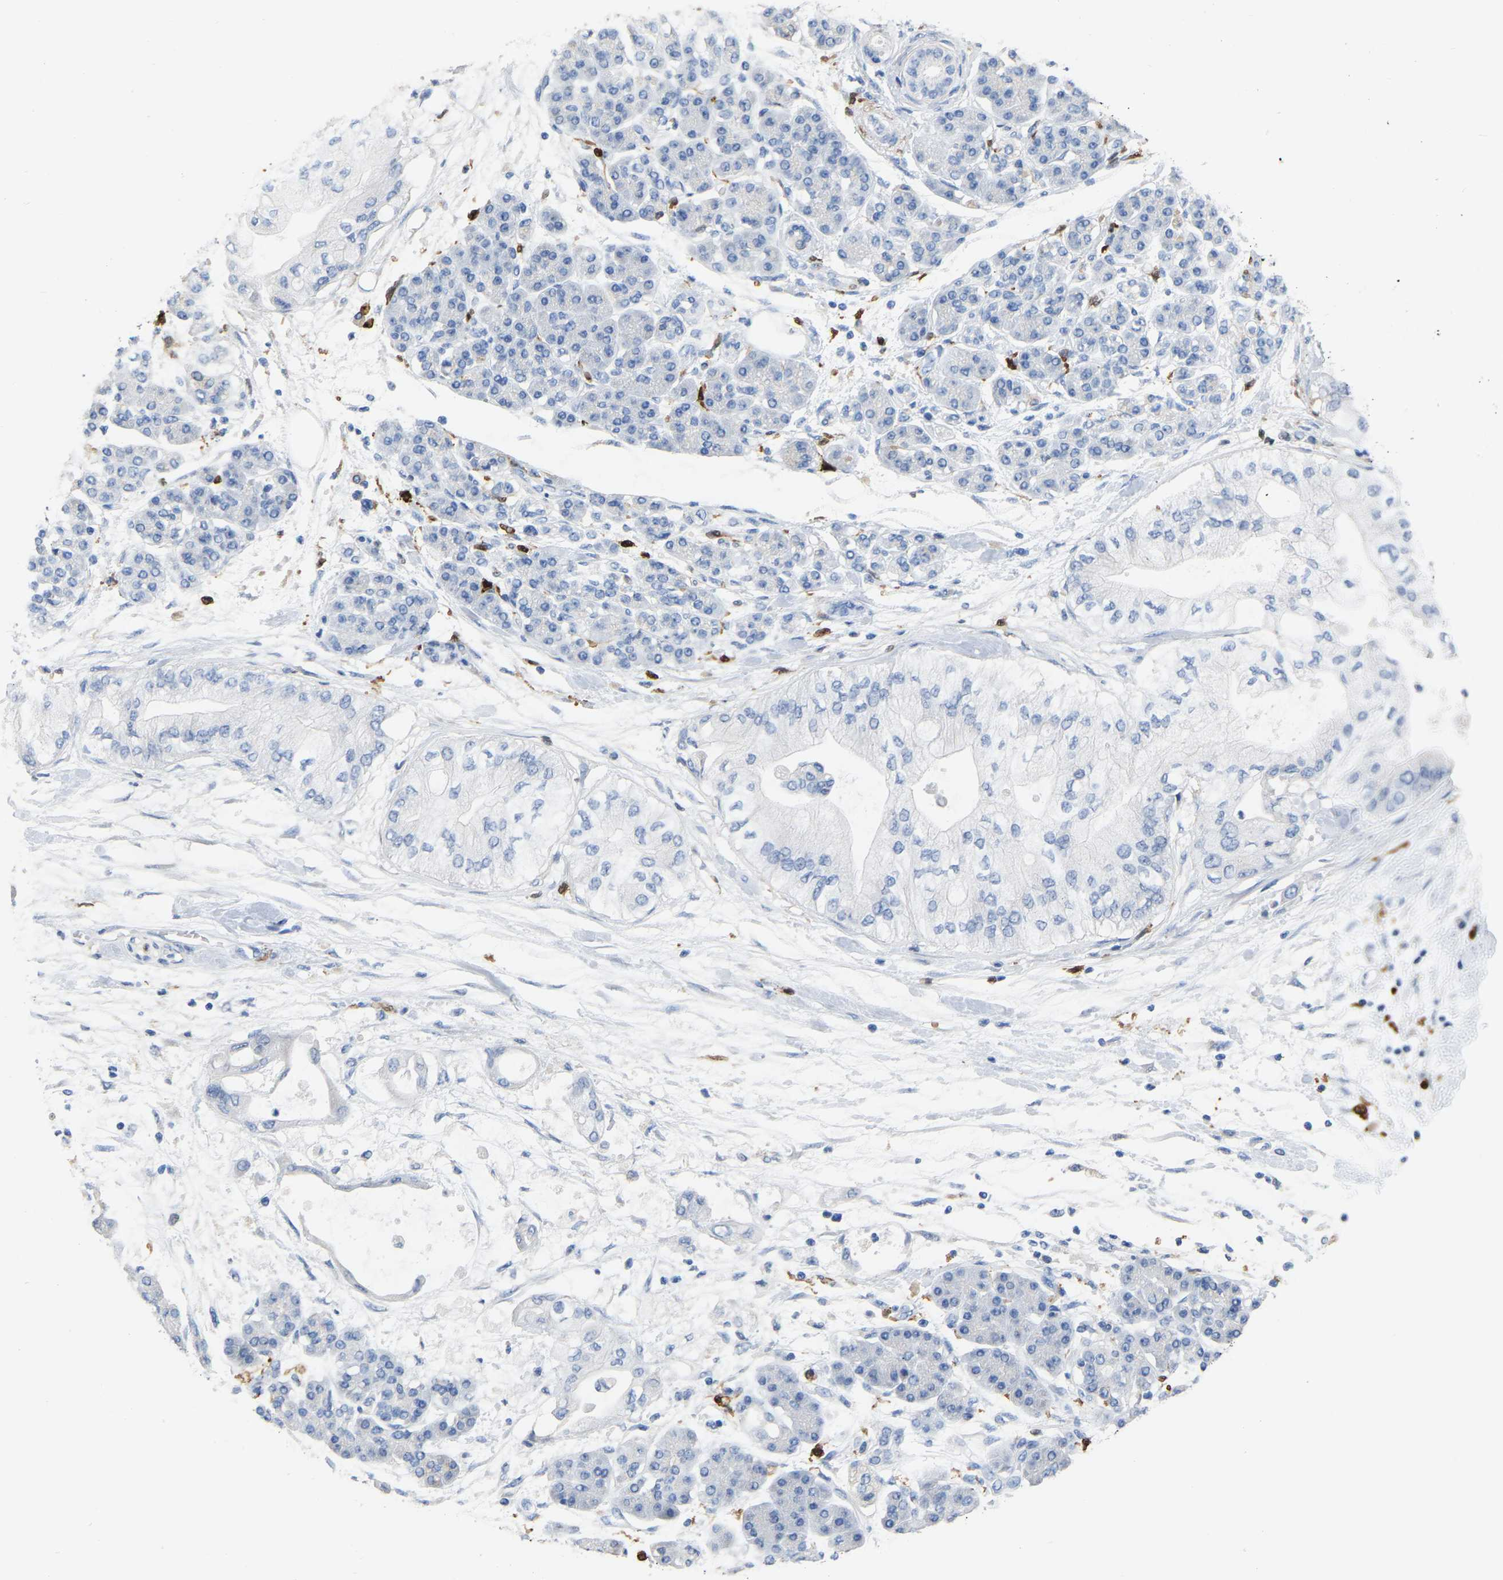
{"staining": {"intensity": "negative", "quantity": "none", "location": "none"}, "tissue": "pancreatic cancer", "cell_type": "Tumor cells", "image_type": "cancer", "snomed": [{"axis": "morphology", "description": "Adenocarcinoma, NOS"}, {"axis": "morphology", "description": "Adenocarcinoma, metastatic, NOS"}, {"axis": "topography", "description": "Lymph node"}, {"axis": "topography", "description": "Pancreas"}, {"axis": "topography", "description": "Duodenum"}], "caption": "Tumor cells show no significant protein expression in pancreatic cancer (adenocarcinoma). (DAB (3,3'-diaminobenzidine) immunohistochemistry (IHC) visualized using brightfield microscopy, high magnification).", "gene": "ULBP2", "patient": {"sex": "female", "age": 64}}